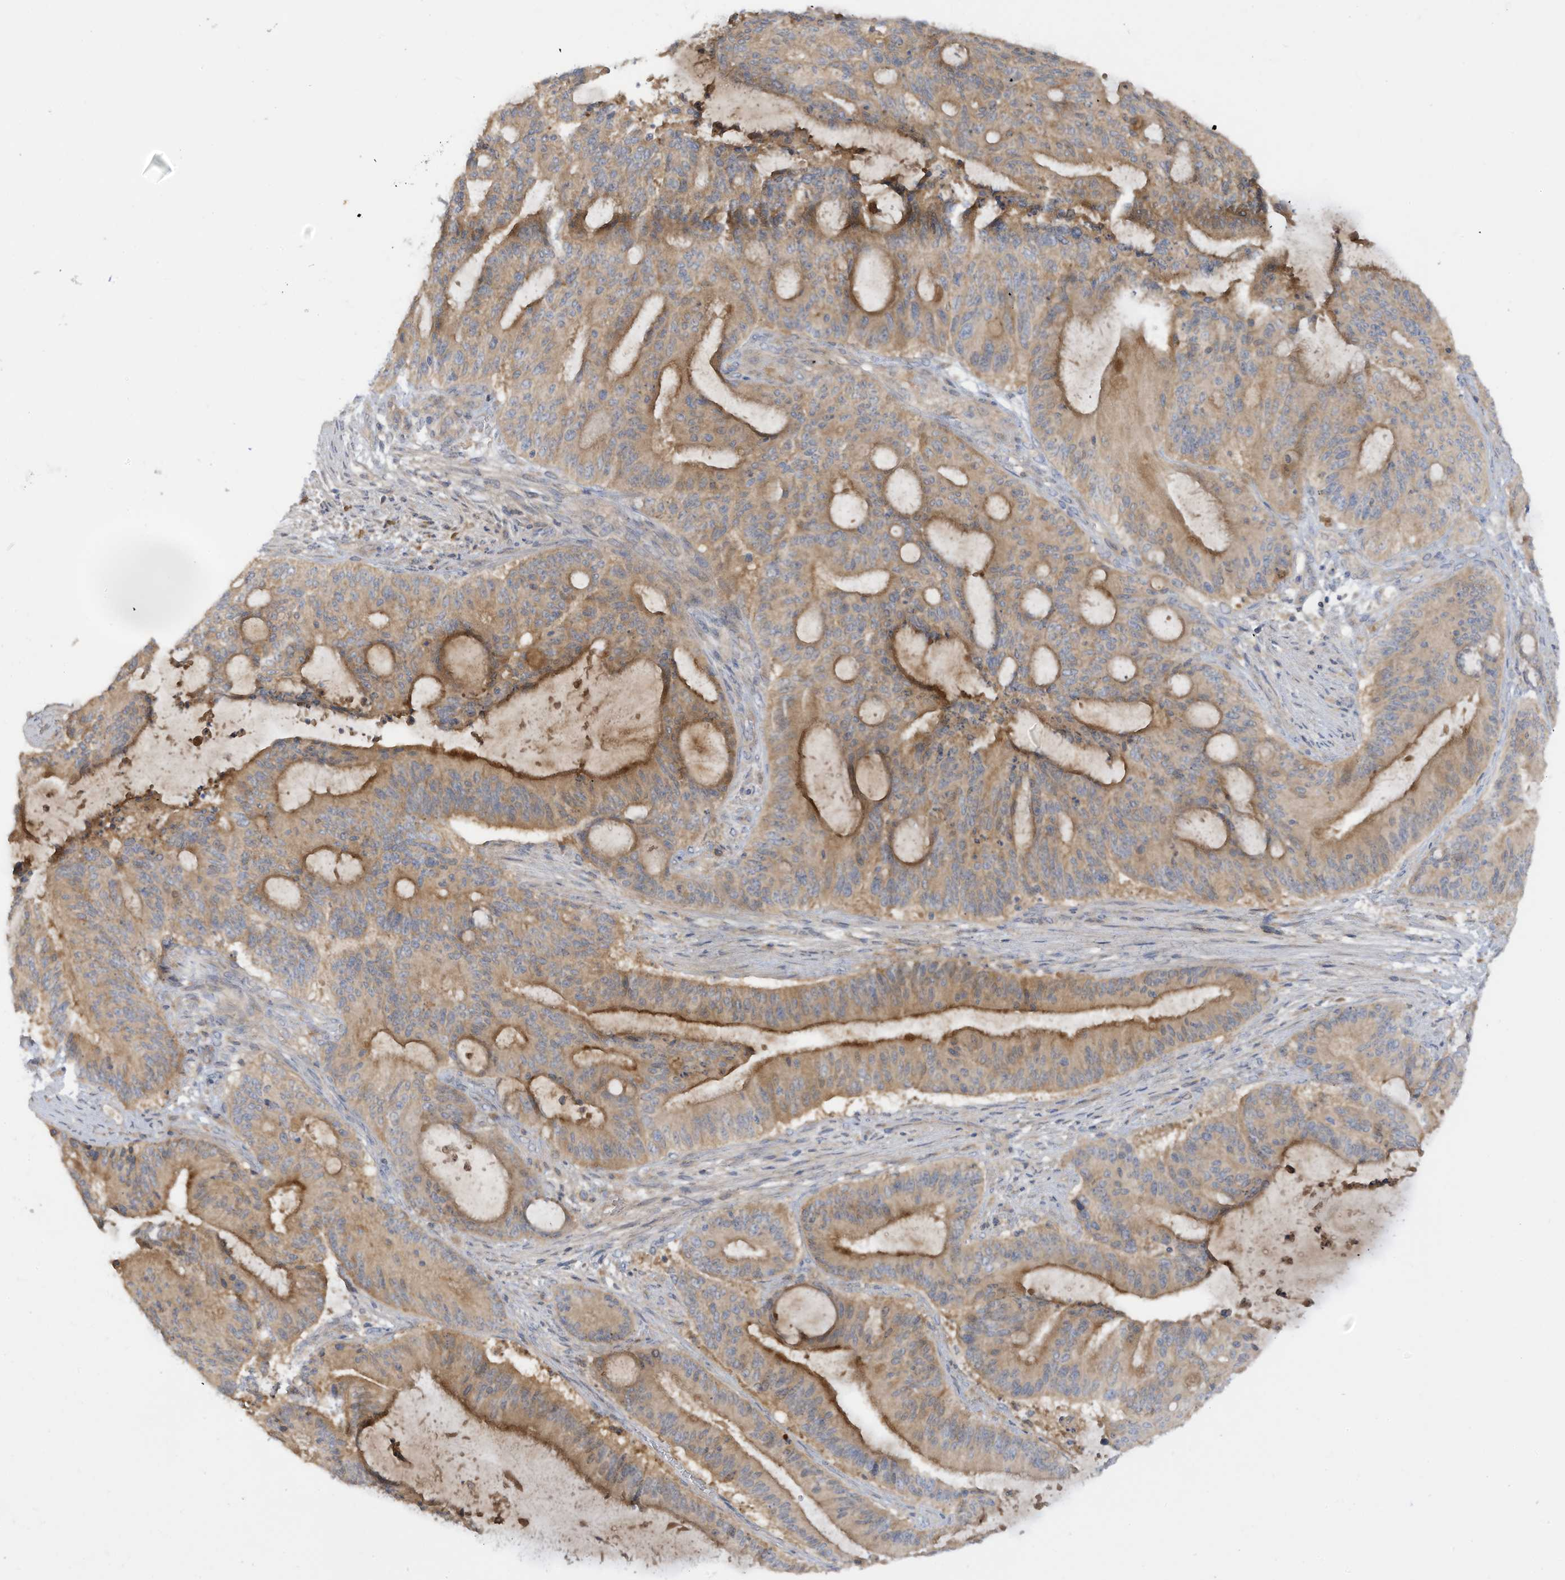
{"staining": {"intensity": "moderate", "quantity": ">75%", "location": "cytoplasmic/membranous"}, "tissue": "liver cancer", "cell_type": "Tumor cells", "image_type": "cancer", "snomed": [{"axis": "morphology", "description": "Normal tissue, NOS"}, {"axis": "morphology", "description": "Cholangiocarcinoma"}, {"axis": "topography", "description": "Liver"}, {"axis": "topography", "description": "Peripheral nerve tissue"}], "caption": "Immunohistochemistry image of human liver cancer stained for a protein (brown), which demonstrates medium levels of moderate cytoplasmic/membranous staining in approximately >75% of tumor cells.", "gene": "LRRN2", "patient": {"sex": "female", "age": 73}}